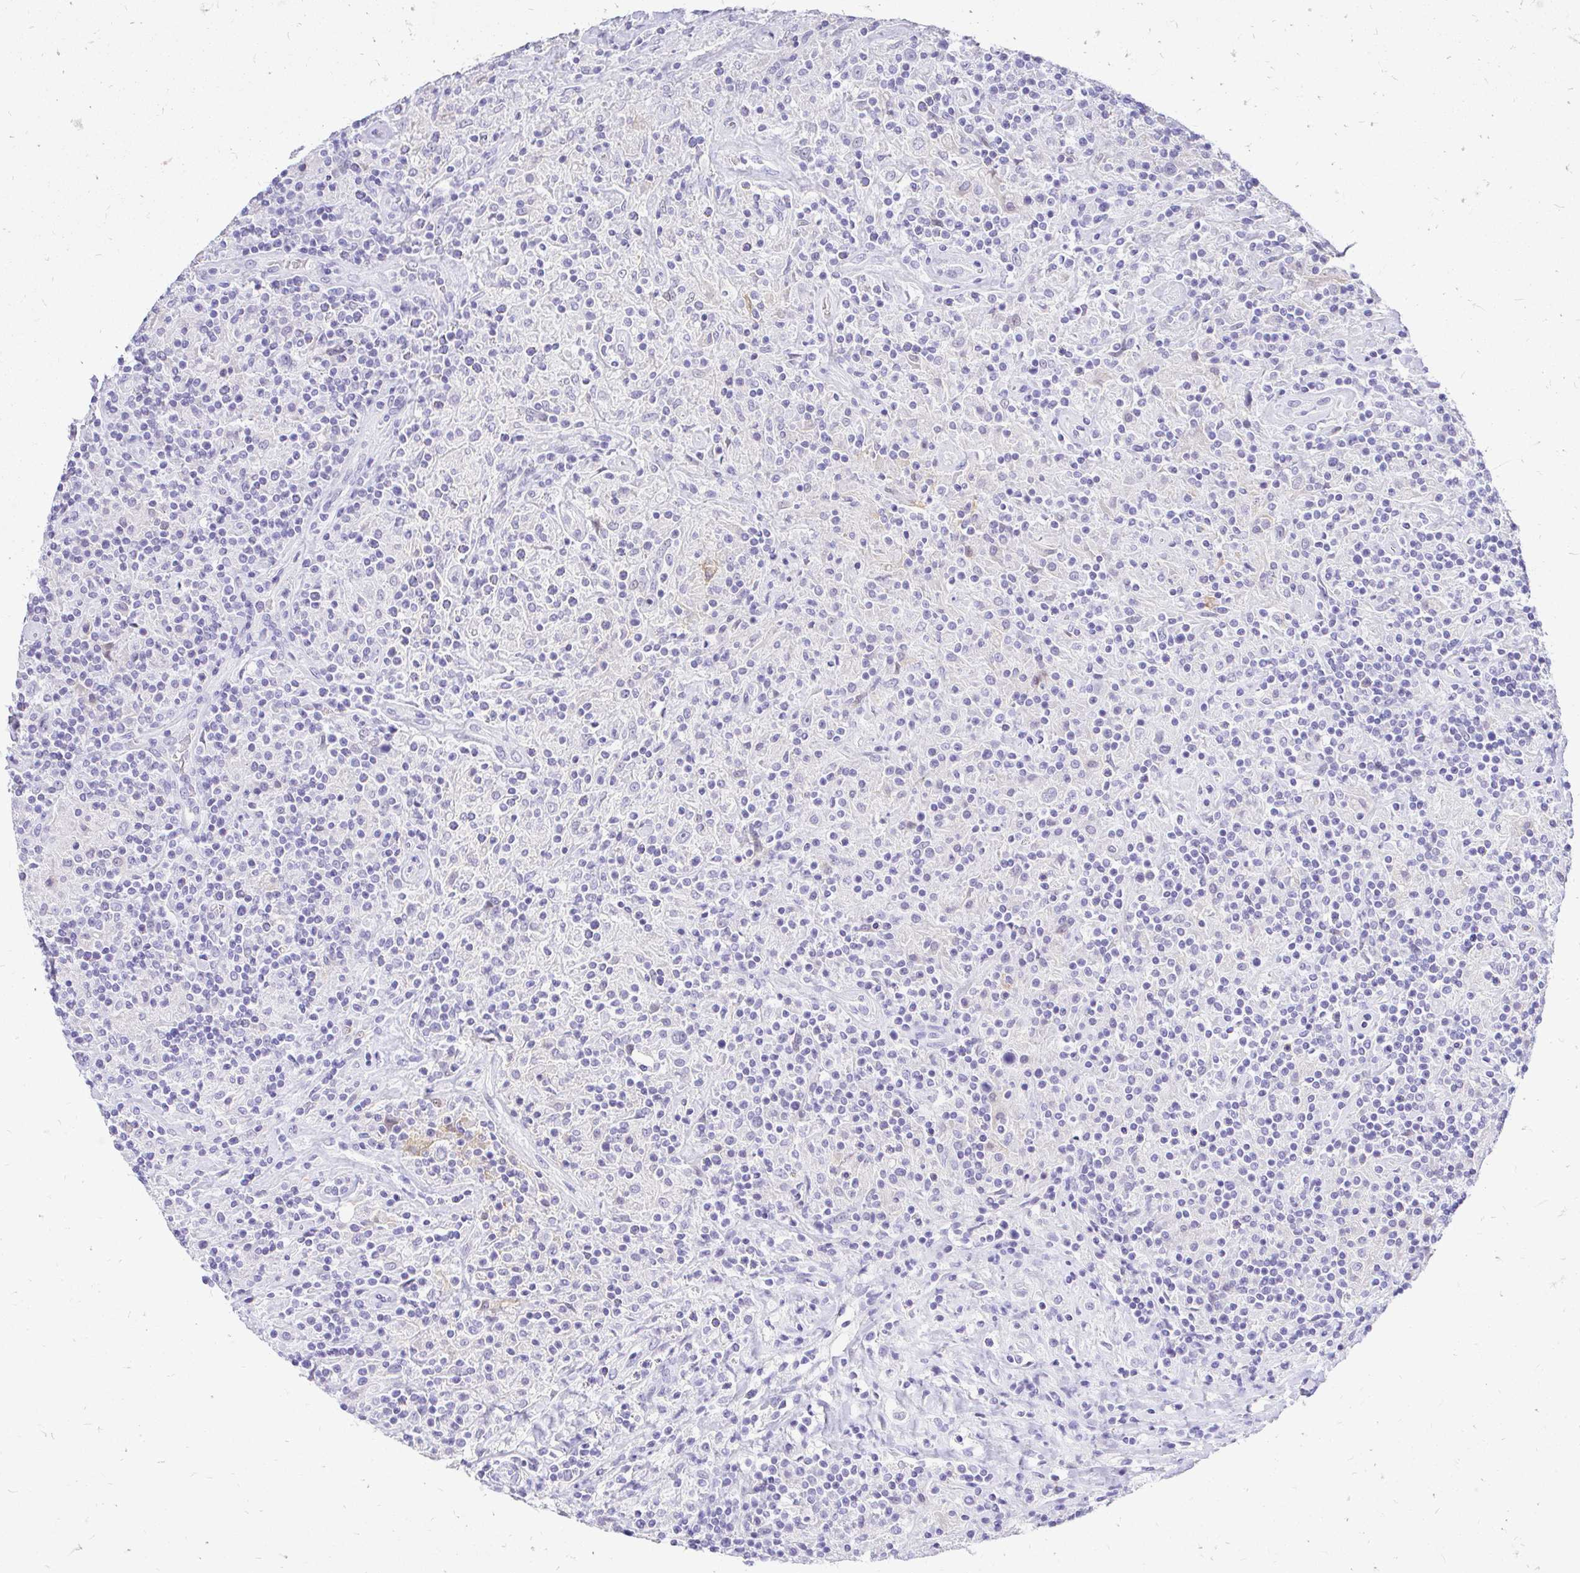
{"staining": {"intensity": "negative", "quantity": "none", "location": "none"}, "tissue": "lymphoma", "cell_type": "Tumor cells", "image_type": "cancer", "snomed": [{"axis": "morphology", "description": "Hodgkin's disease, NOS"}, {"axis": "topography", "description": "Lymph node"}], "caption": "High magnification brightfield microscopy of lymphoma stained with DAB (3,3'-diaminobenzidine) (brown) and counterstained with hematoxylin (blue): tumor cells show no significant expression.", "gene": "FATE1", "patient": {"sex": "male", "age": 70}}